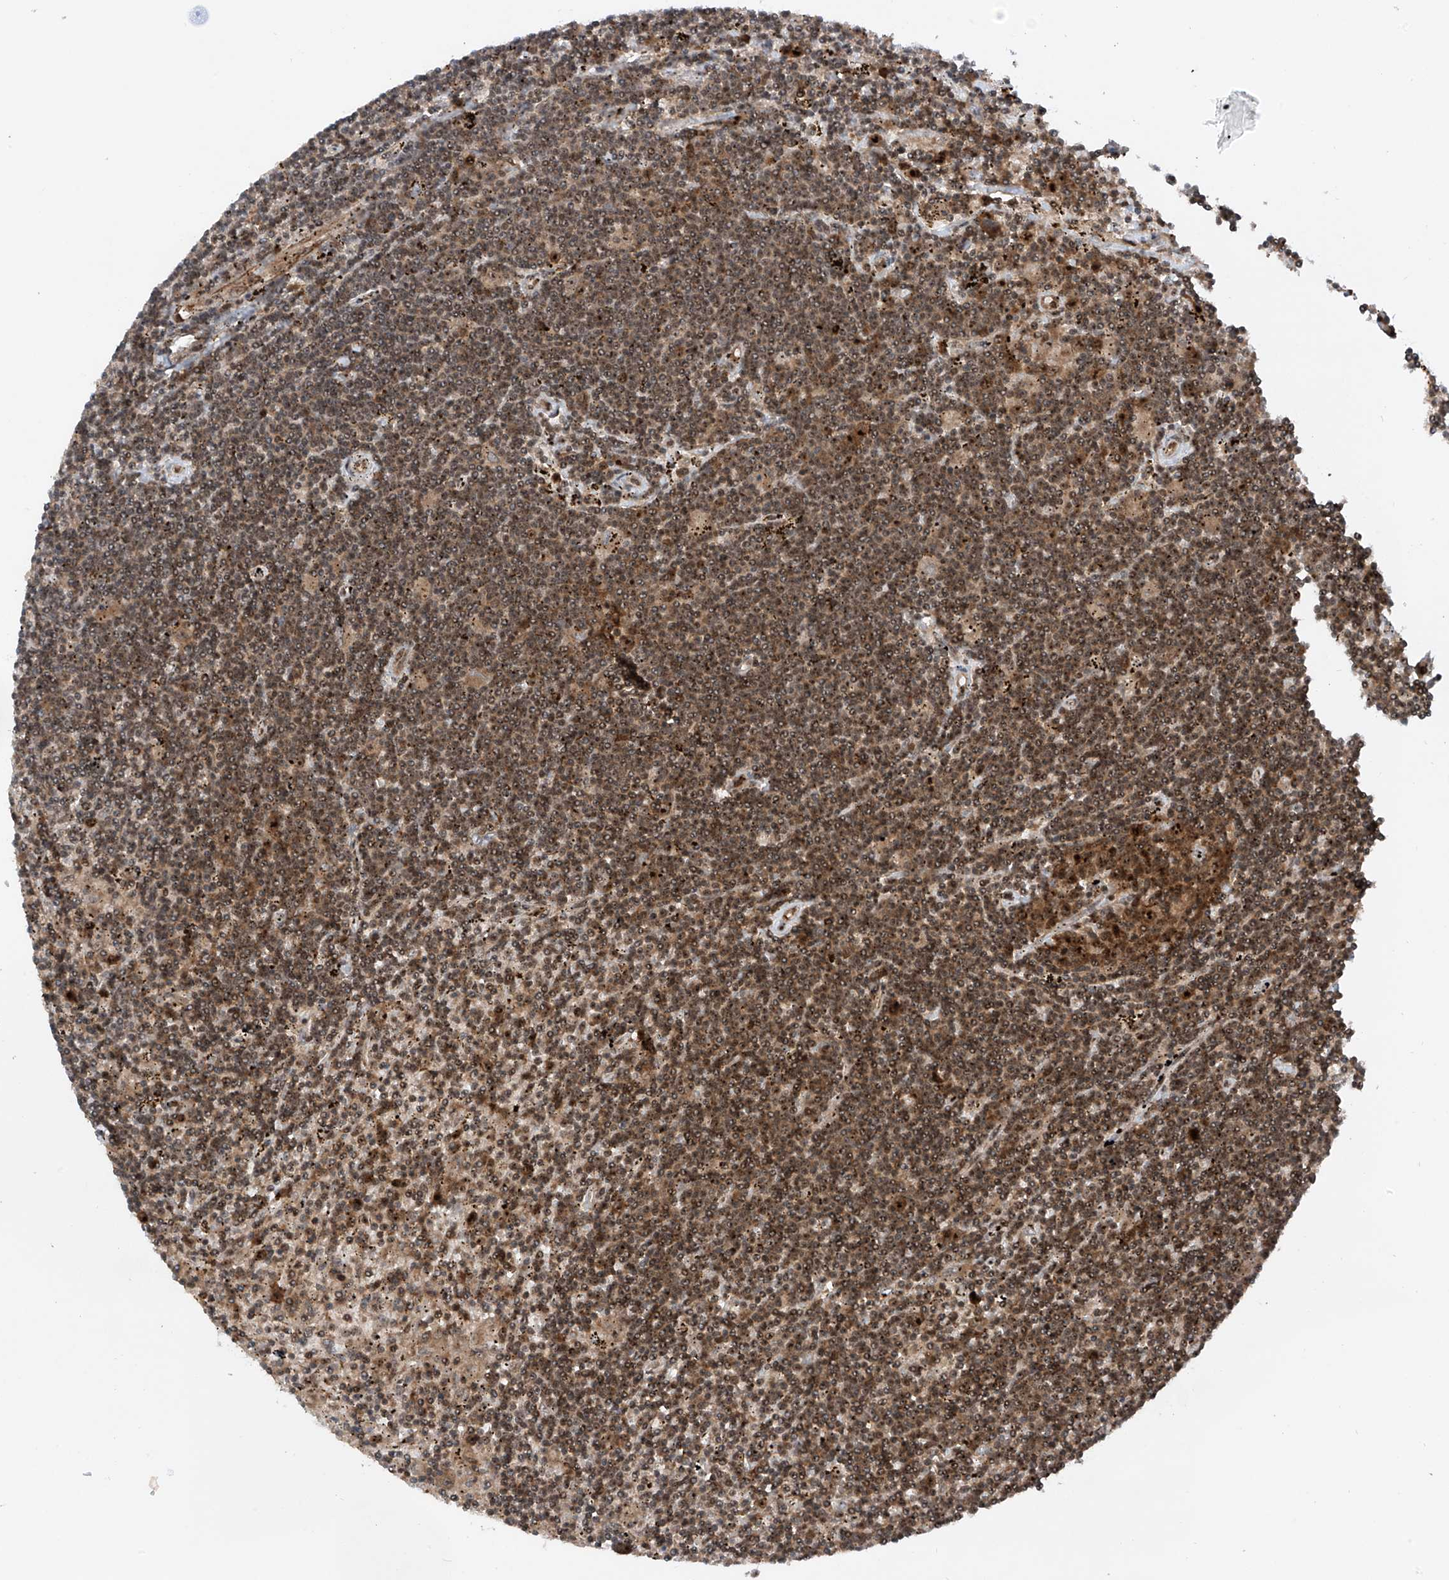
{"staining": {"intensity": "moderate", "quantity": ">75%", "location": "cytoplasmic/membranous,nuclear"}, "tissue": "lymphoma", "cell_type": "Tumor cells", "image_type": "cancer", "snomed": [{"axis": "morphology", "description": "Malignant lymphoma, non-Hodgkin's type, Low grade"}, {"axis": "topography", "description": "Spleen"}], "caption": "IHC micrograph of human malignant lymphoma, non-Hodgkin's type (low-grade) stained for a protein (brown), which reveals medium levels of moderate cytoplasmic/membranous and nuclear staining in about >75% of tumor cells.", "gene": "C1orf131", "patient": {"sex": "male", "age": 76}}